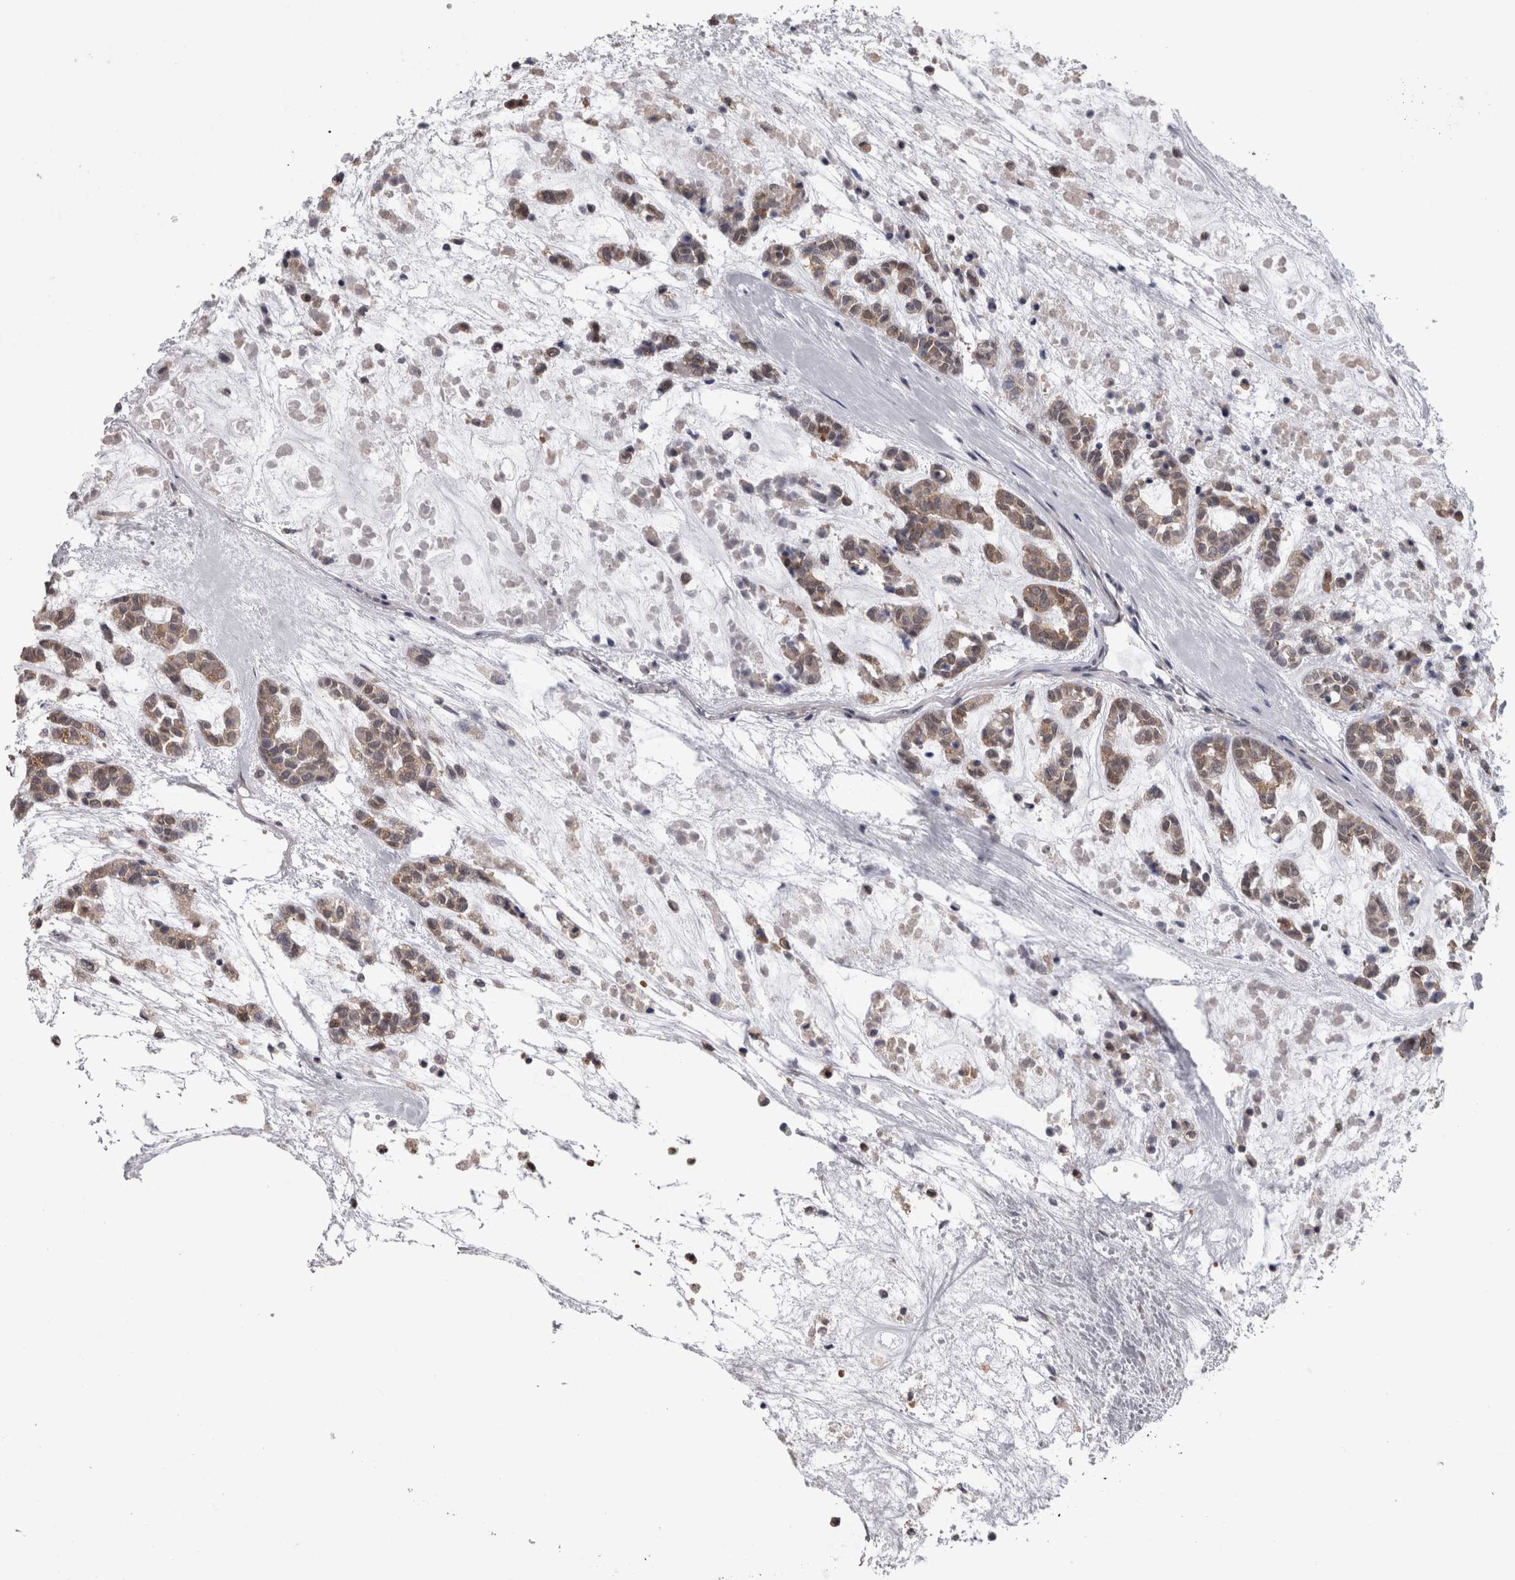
{"staining": {"intensity": "moderate", "quantity": ">75%", "location": "cytoplasmic/membranous"}, "tissue": "head and neck cancer", "cell_type": "Tumor cells", "image_type": "cancer", "snomed": [{"axis": "morphology", "description": "Adenocarcinoma, NOS"}, {"axis": "morphology", "description": "Adenoma, NOS"}, {"axis": "topography", "description": "Head-Neck"}], "caption": "Moderate cytoplasmic/membranous staining is present in approximately >75% of tumor cells in head and neck adenocarcinoma. Immunohistochemistry stains the protein in brown and the nuclei are stained blue.", "gene": "DDX6", "patient": {"sex": "female", "age": 55}}